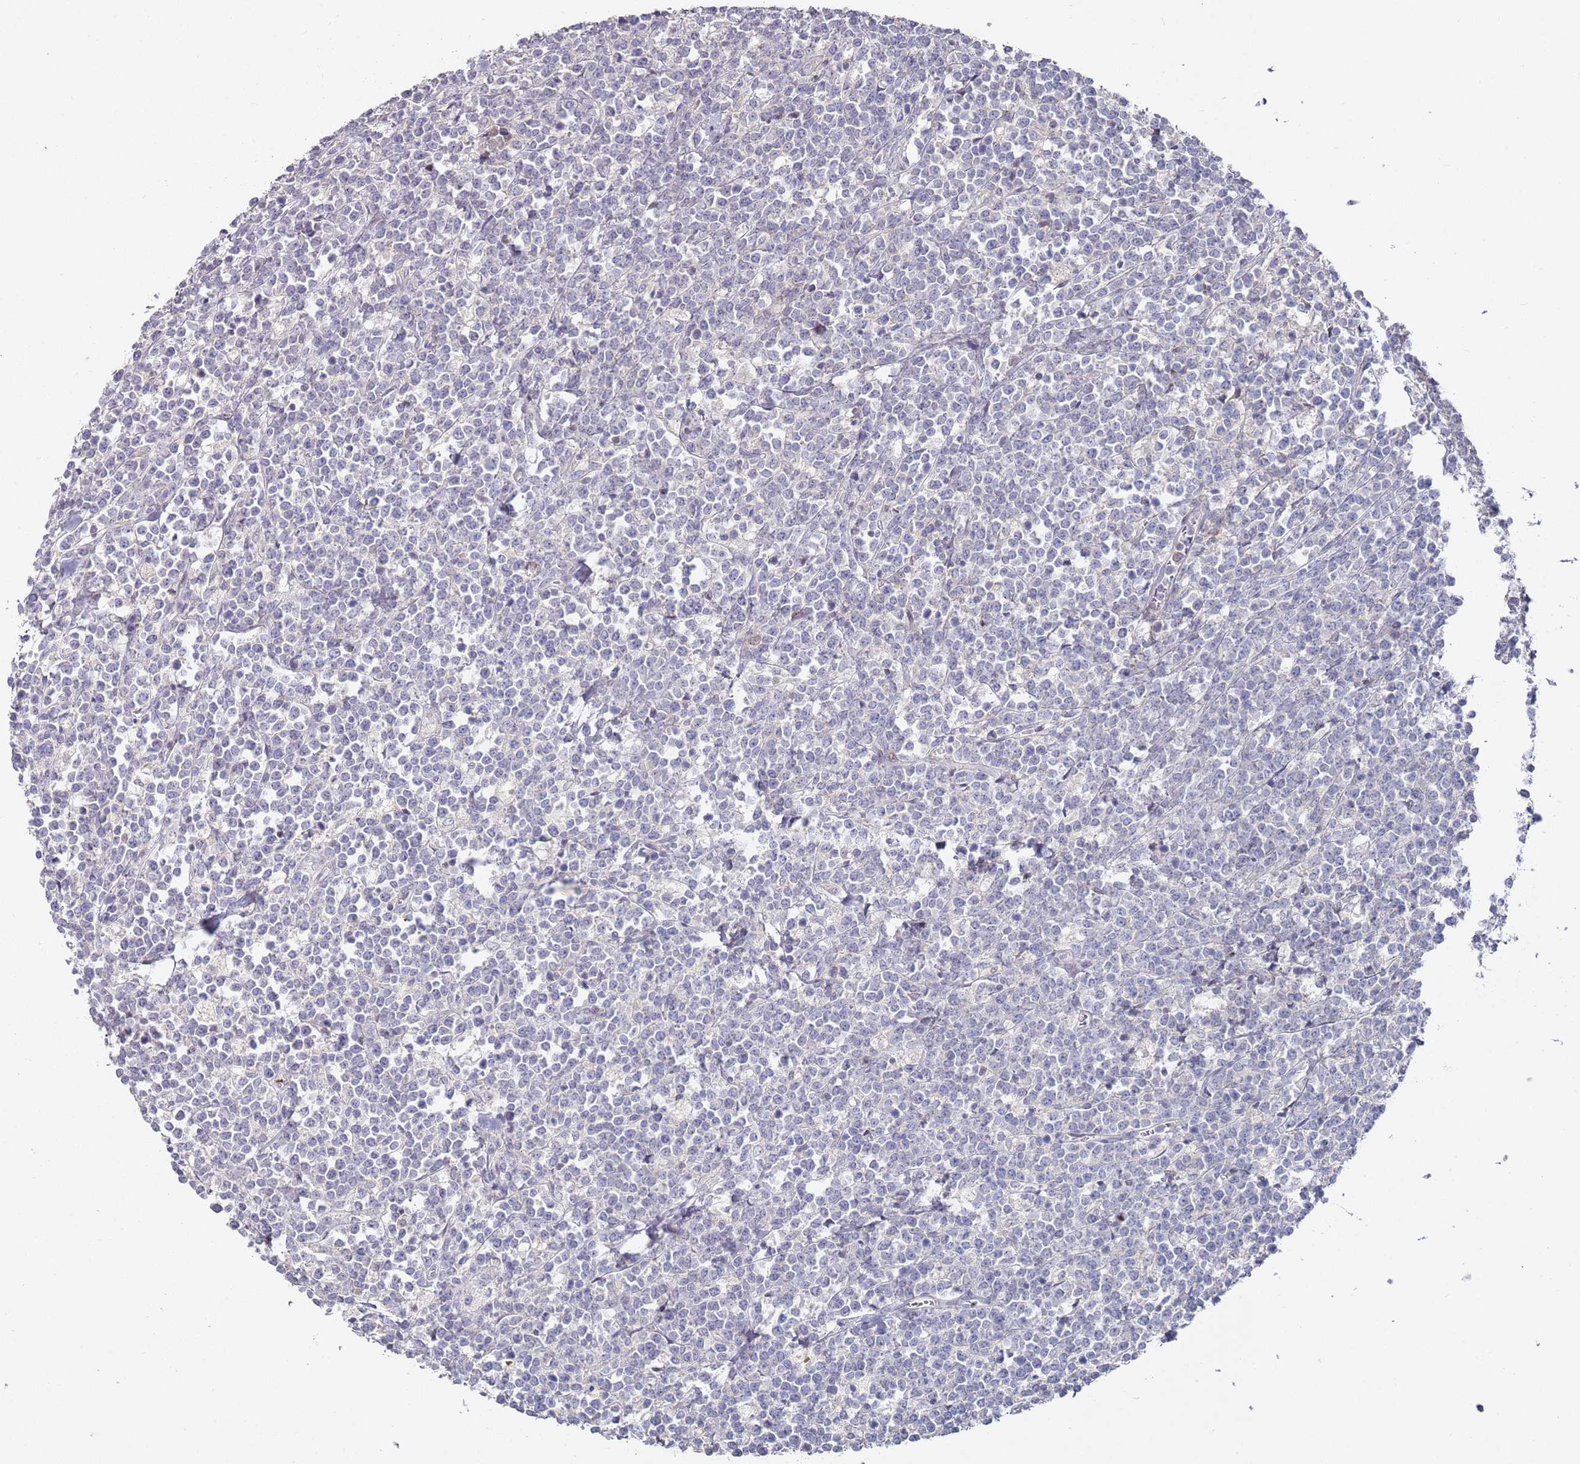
{"staining": {"intensity": "negative", "quantity": "none", "location": "none"}, "tissue": "lymphoma", "cell_type": "Tumor cells", "image_type": "cancer", "snomed": [{"axis": "morphology", "description": "Malignant lymphoma, non-Hodgkin's type, High grade"}, {"axis": "topography", "description": "Small intestine"}], "caption": "Tumor cells are negative for protein expression in human malignant lymphoma, non-Hodgkin's type (high-grade).", "gene": "LACC1", "patient": {"sex": "male", "age": 8}}